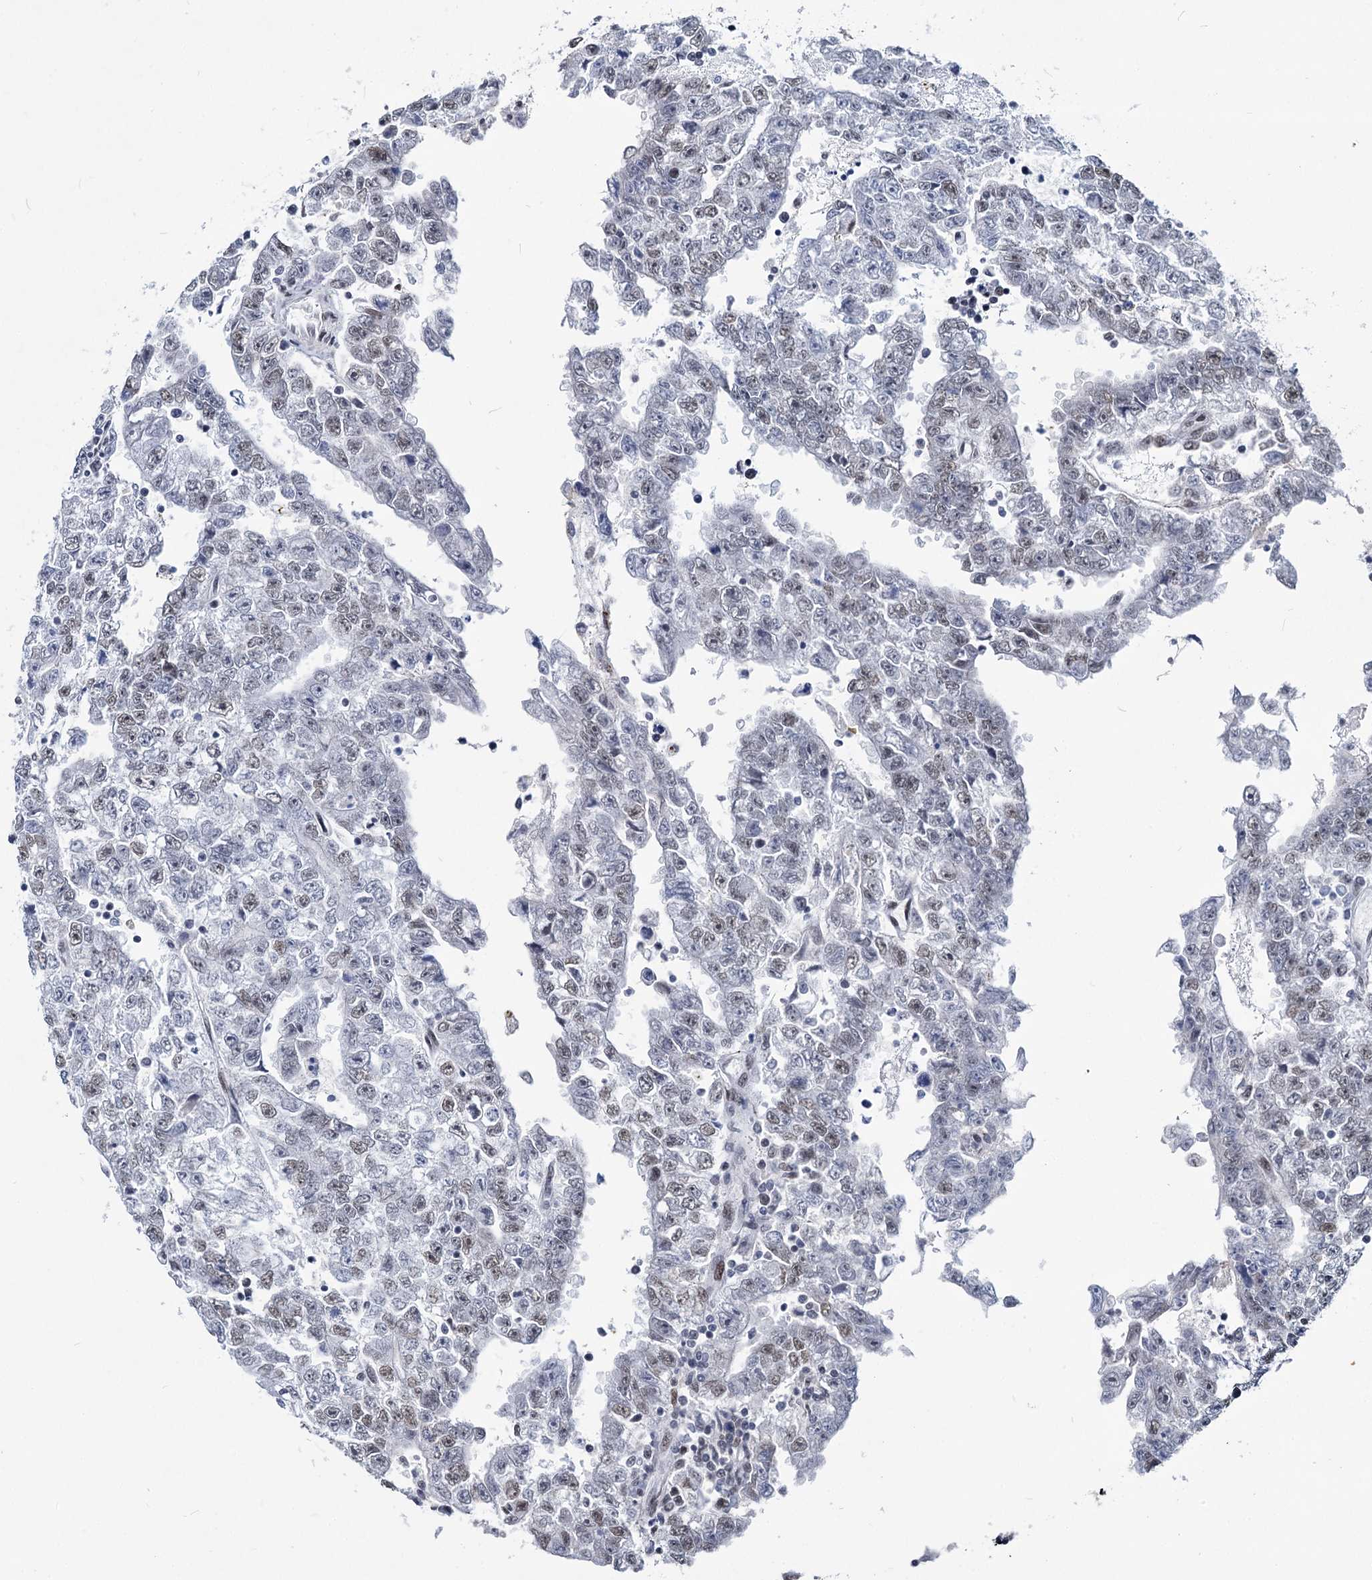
{"staining": {"intensity": "moderate", "quantity": "<25%", "location": "nuclear"}, "tissue": "testis cancer", "cell_type": "Tumor cells", "image_type": "cancer", "snomed": [{"axis": "morphology", "description": "Carcinoma, Embryonal, NOS"}, {"axis": "topography", "description": "Testis"}], "caption": "Immunohistochemical staining of testis cancer (embryonal carcinoma) displays low levels of moderate nuclear staining in approximately <25% of tumor cells. (brown staining indicates protein expression, while blue staining denotes nuclei).", "gene": "PARPBP", "patient": {"sex": "male", "age": 25}}